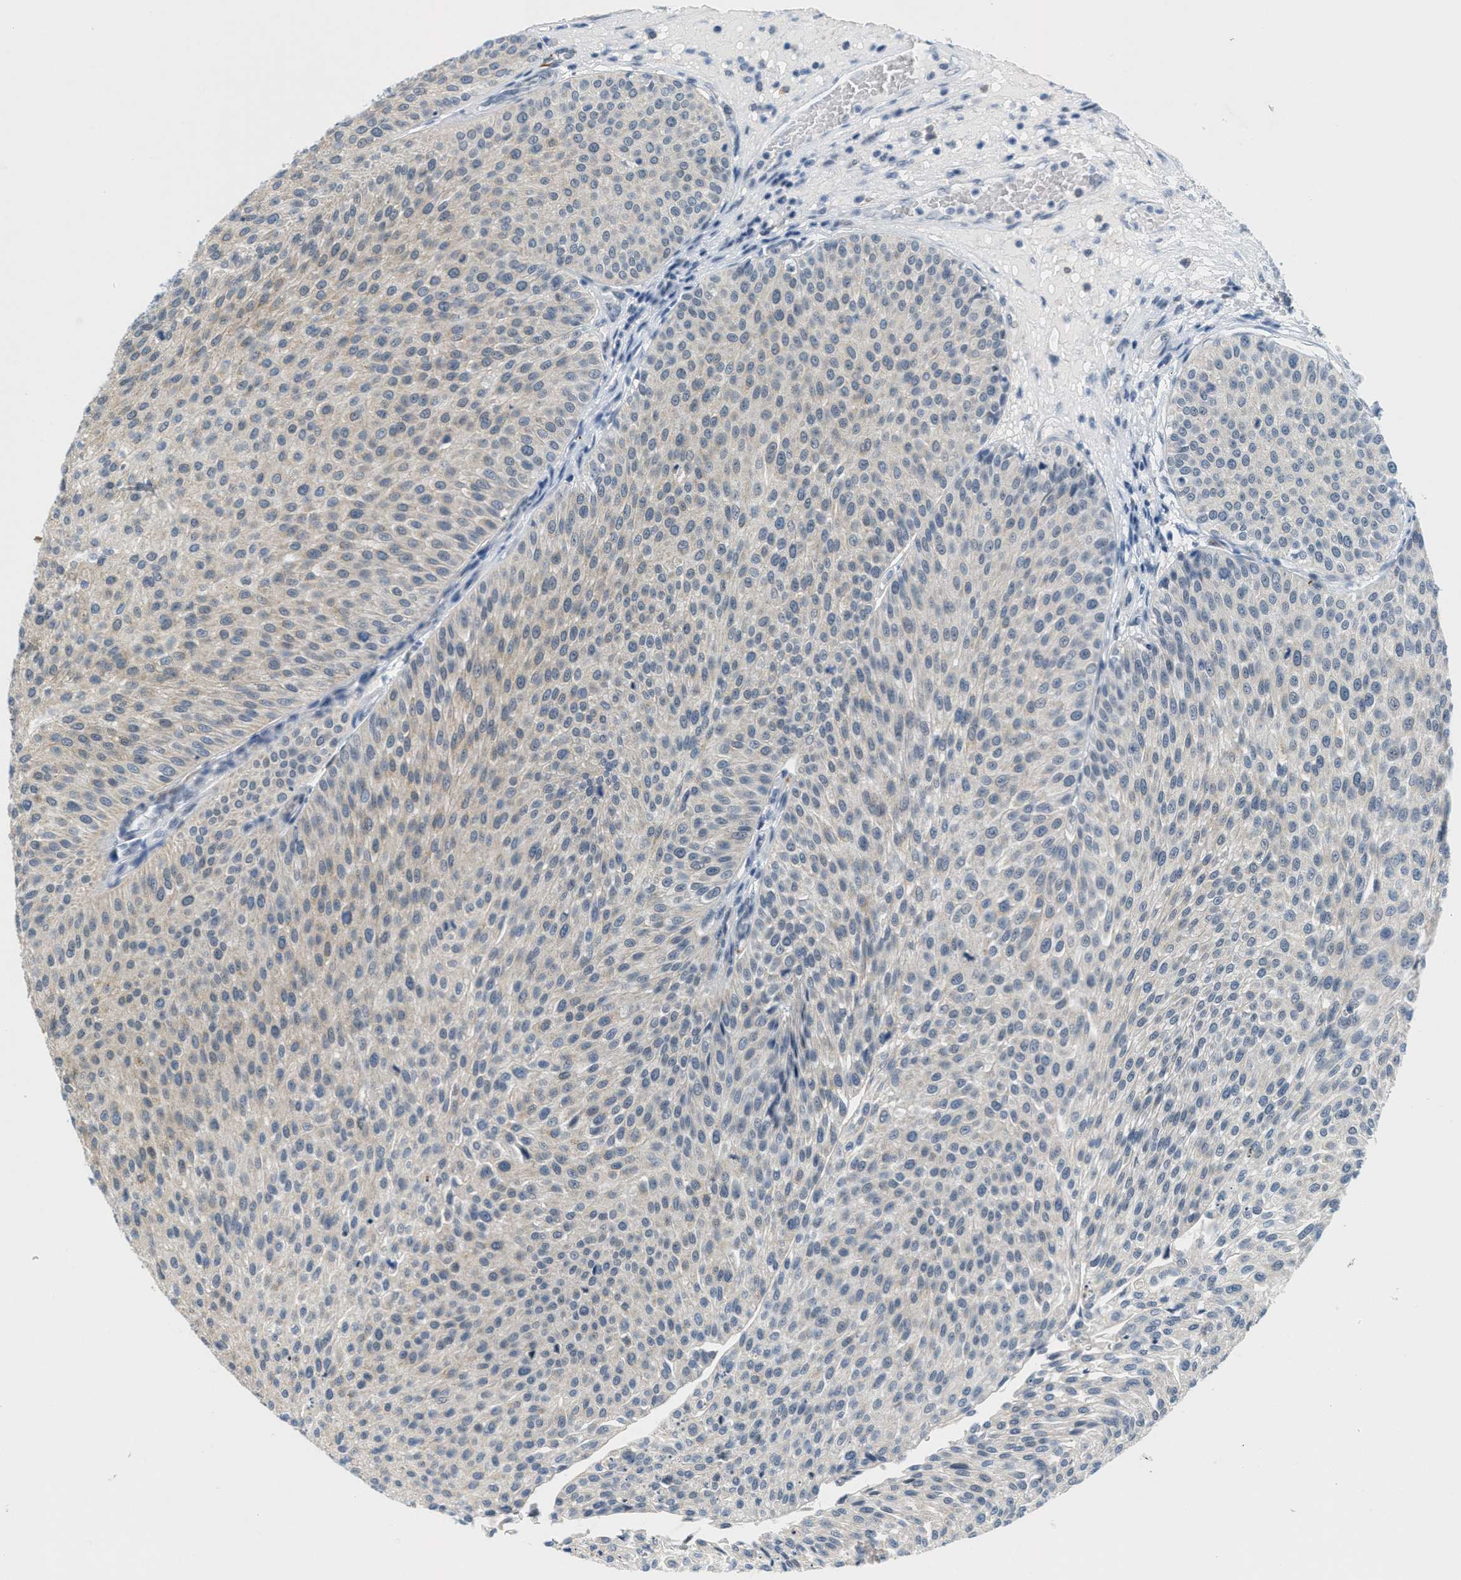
{"staining": {"intensity": "weak", "quantity": "<25%", "location": "cytoplasmic/membranous"}, "tissue": "urothelial cancer", "cell_type": "Tumor cells", "image_type": "cancer", "snomed": [{"axis": "morphology", "description": "Urothelial carcinoma, Low grade"}, {"axis": "topography", "description": "Smooth muscle"}, {"axis": "topography", "description": "Urinary bladder"}], "caption": "The immunohistochemistry (IHC) photomicrograph has no significant staining in tumor cells of urothelial cancer tissue.", "gene": "HS3ST2", "patient": {"sex": "male", "age": 60}}